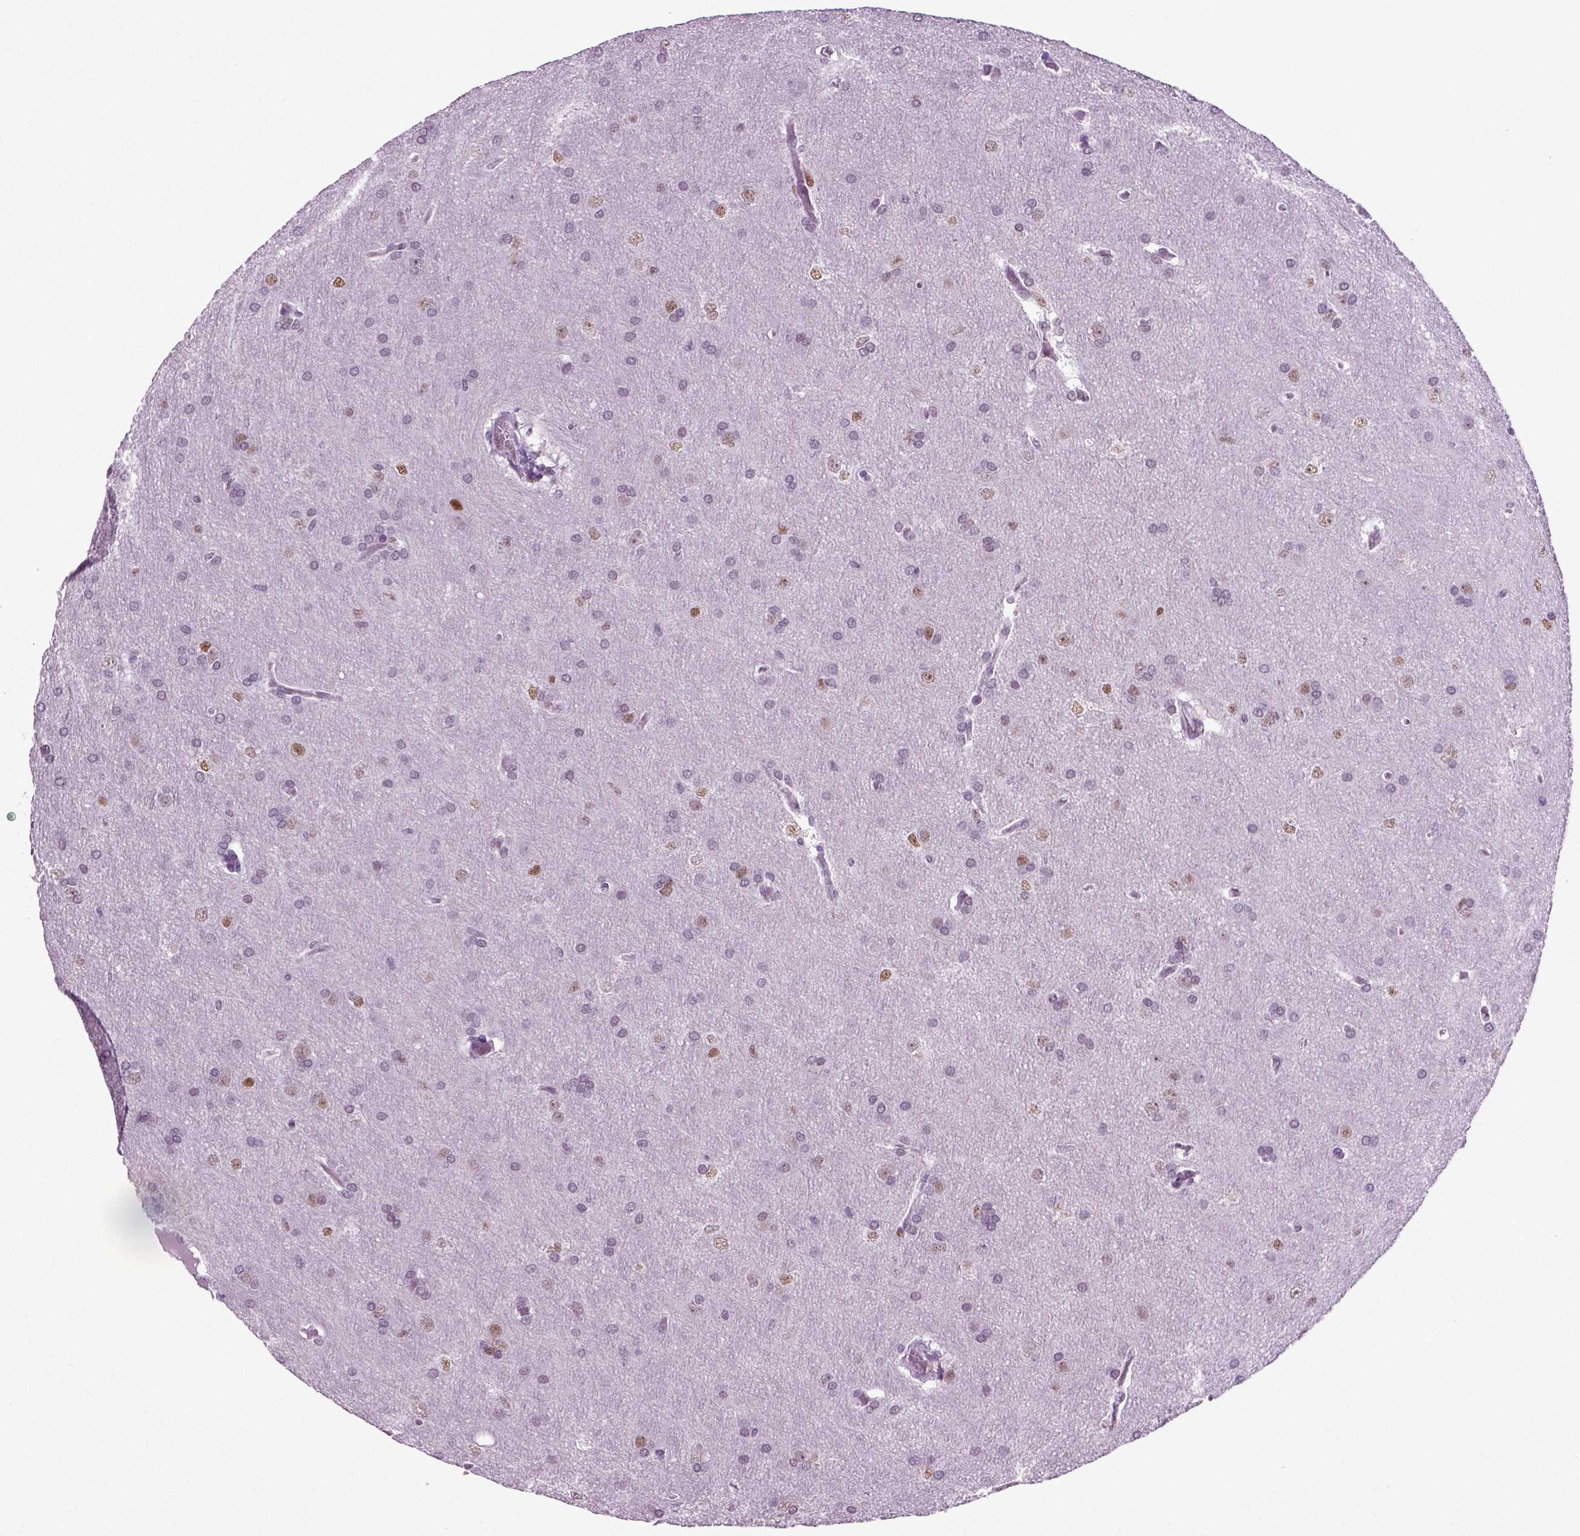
{"staining": {"intensity": "moderate", "quantity": "<25%", "location": "nuclear"}, "tissue": "glioma", "cell_type": "Tumor cells", "image_type": "cancer", "snomed": [{"axis": "morphology", "description": "Glioma, malignant, Low grade"}, {"axis": "topography", "description": "Brain"}], "caption": "DAB (3,3'-diaminobenzidine) immunohistochemical staining of human malignant glioma (low-grade) reveals moderate nuclear protein staining in about <25% of tumor cells.", "gene": "RFX3", "patient": {"sex": "female", "age": 32}}